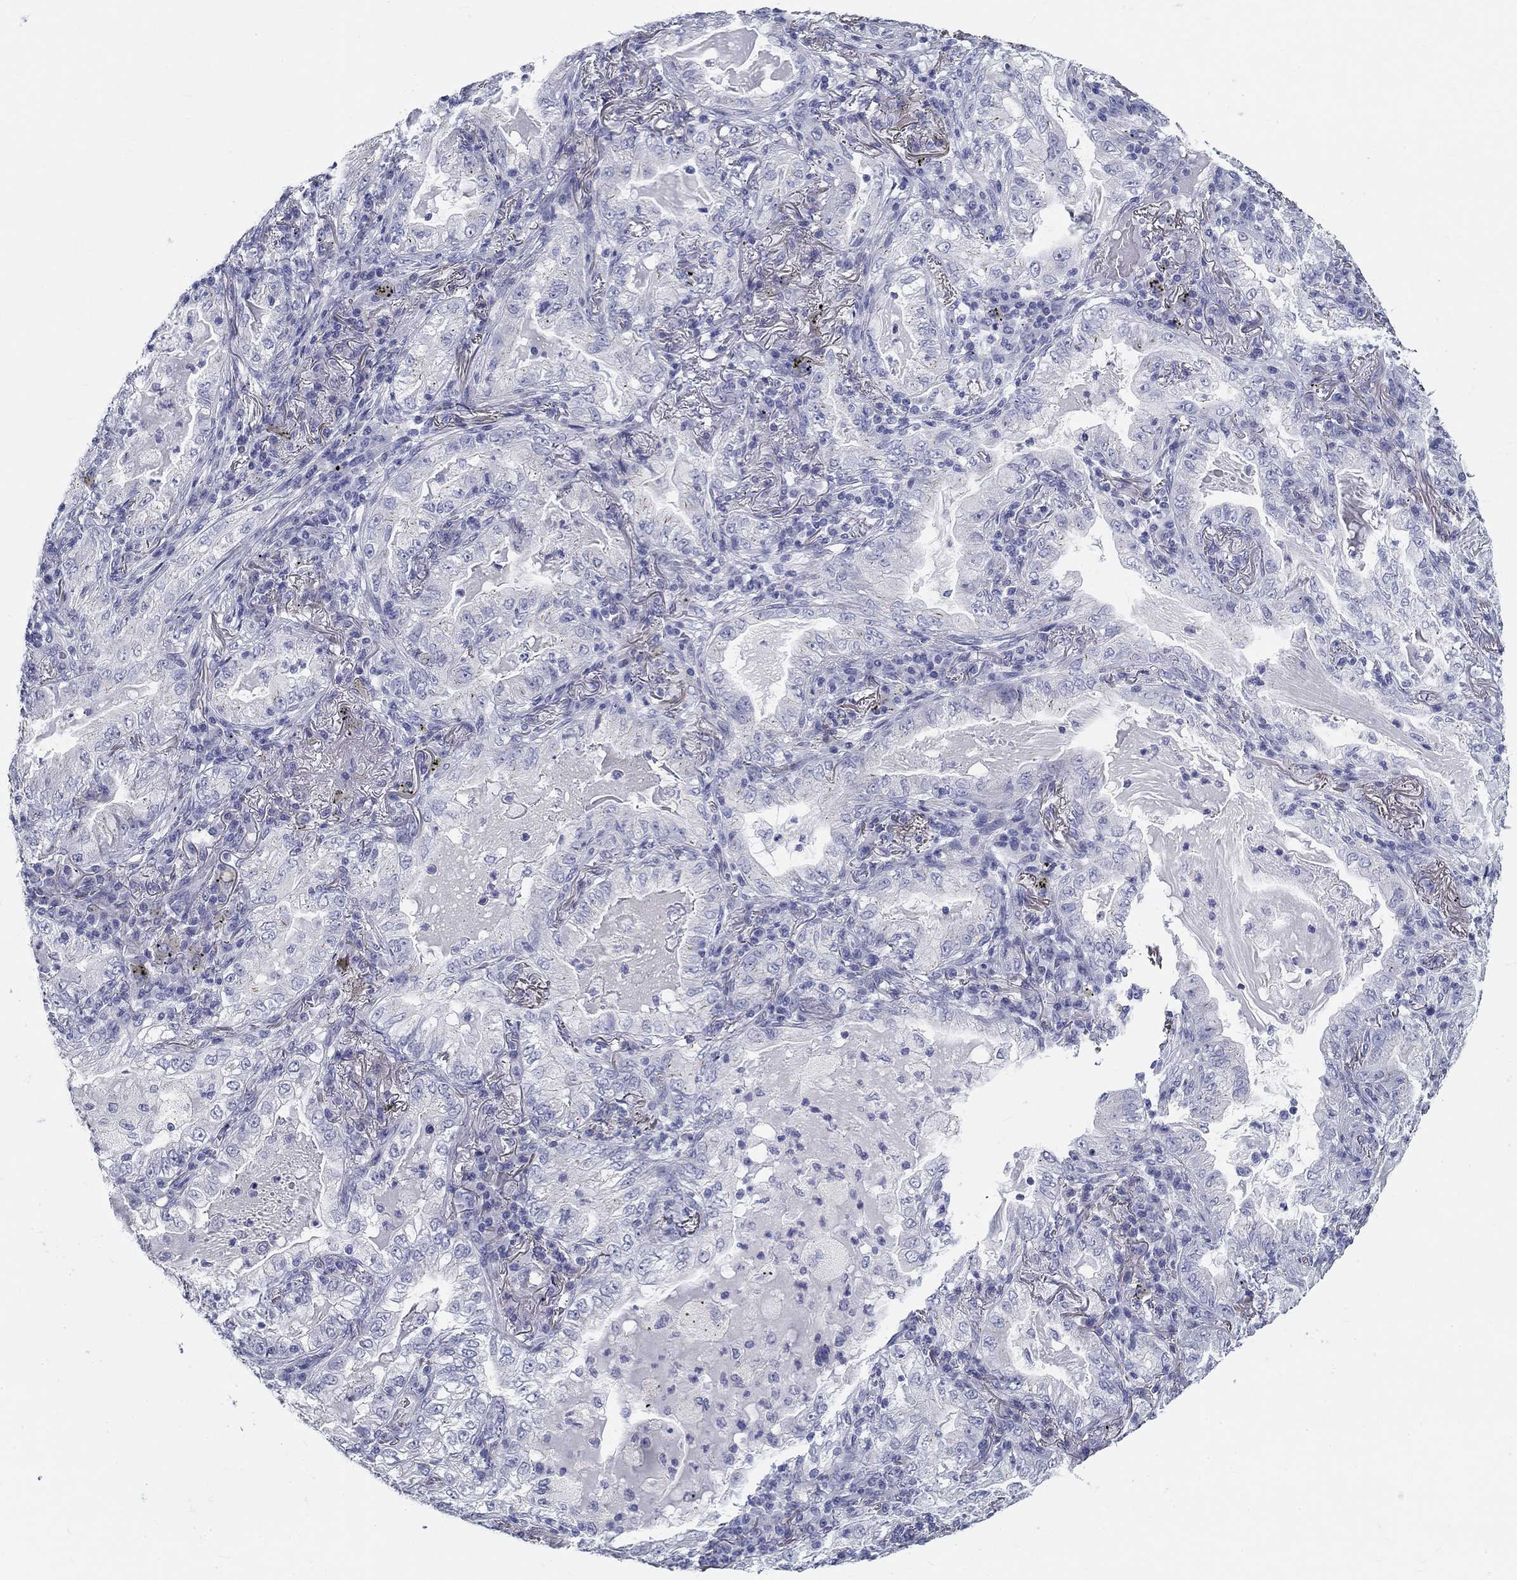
{"staining": {"intensity": "negative", "quantity": "none", "location": "none"}, "tissue": "lung cancer", "cell_type": "Tumor cells", "image_type": "cancer", "snomed": [{"axis": "morphology", "description": "Adenocarcinoma, NOS"}, {"axis": "topography", "description": "Lung"}], "caption": "Immunohistochemical staining of human lung cancer shows no significant expression in tumor cells.", "gene": "GALNTL5", "patient": {"sex": "female", "age": 73}}